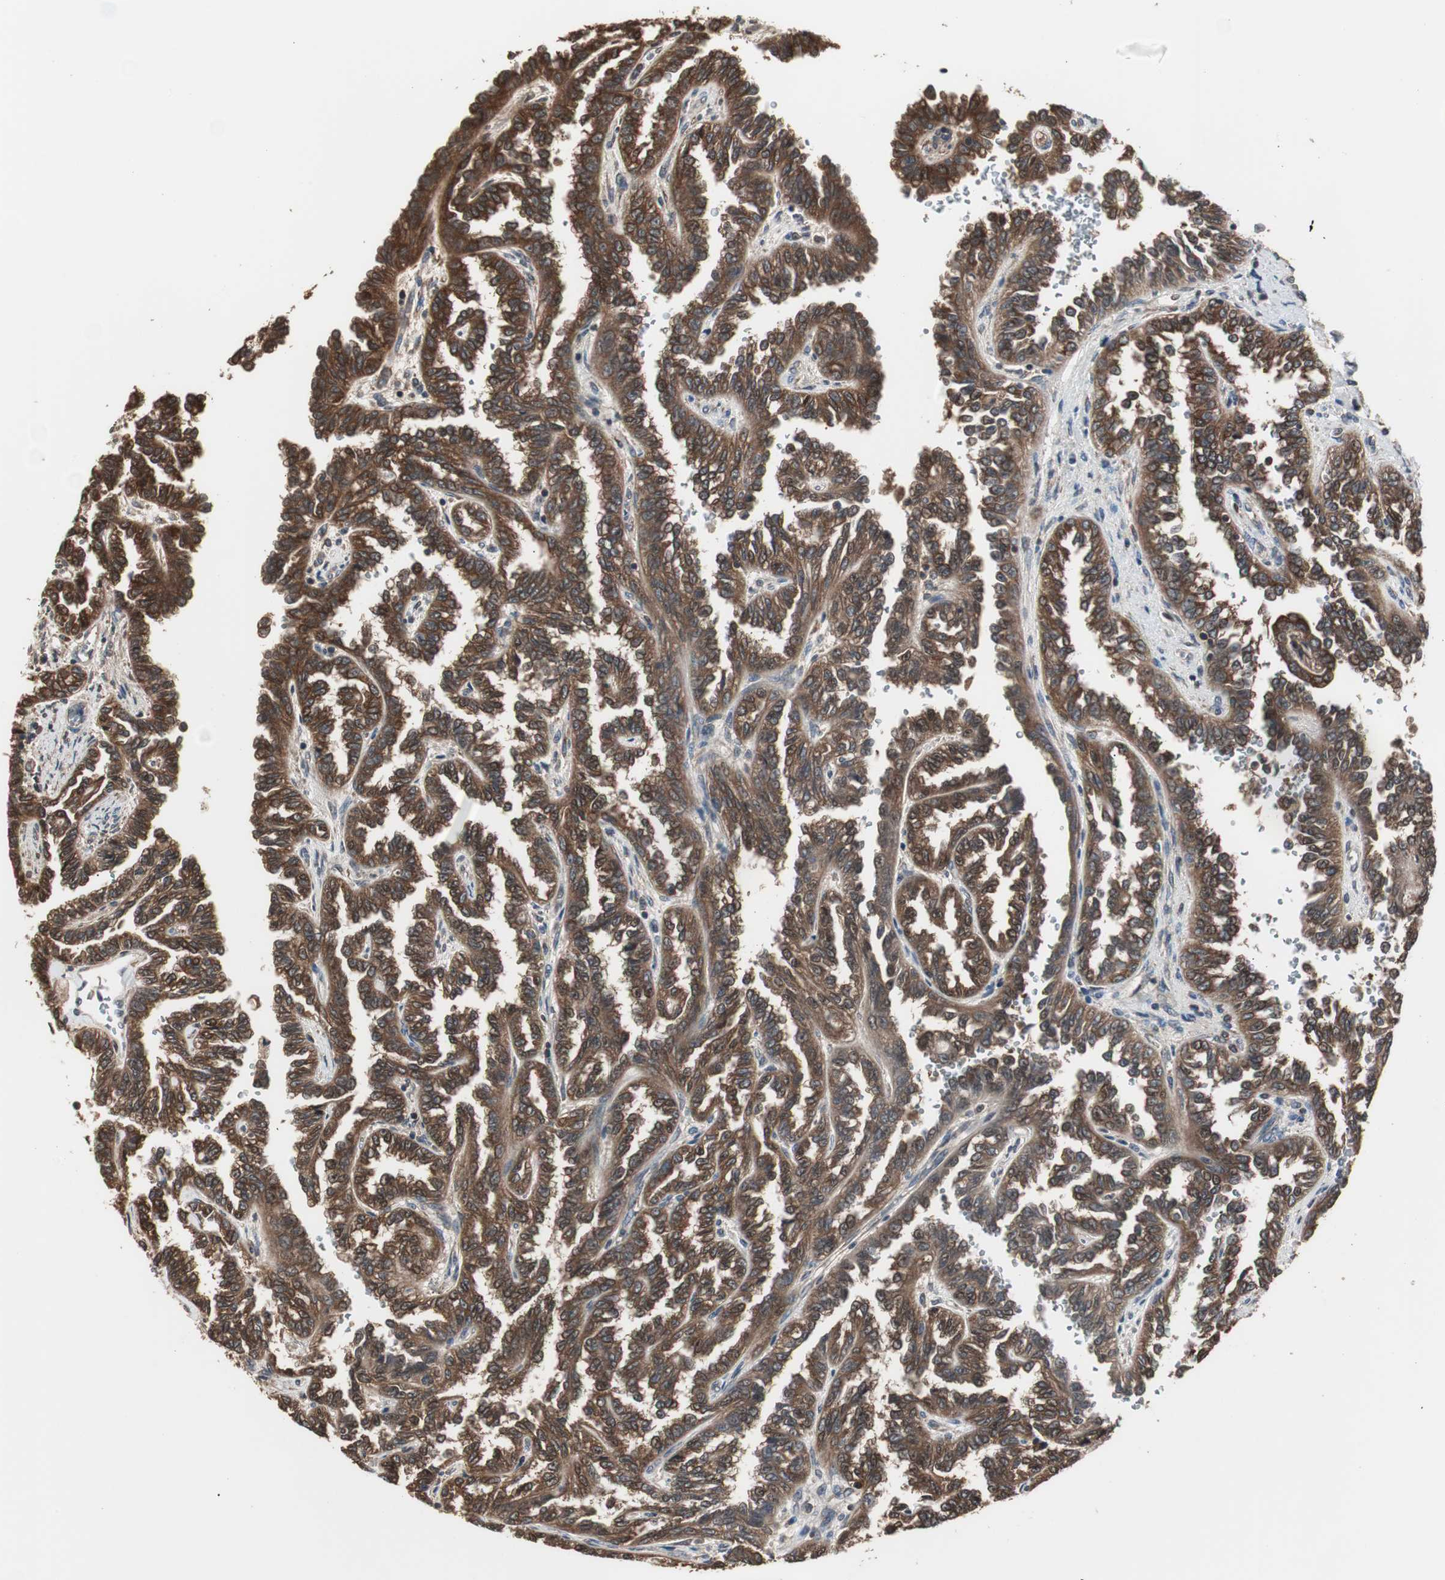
{"staining": {"intensity": "strong", "quantity": ">75%", "location": "cytoplasmic/membranous"}, "tissue": "renal cancer", "cell_type": "Tumor cells", "image_type": "cancer", "snomed": [{"axis": "morphology", "description": "Inflammation, NOS"}, {"axis": "morphology", "description": "Adenocarcinoma, NOS"}, {"axis": "topography", "description": "Kidney"}], "caption": "Protein expression by IHC displays strong cytoplasmic/membranous staining in approximately >75% of tumor cells in renal cancer.", "gene": "CAPNS1", "patient": {"sex": "male", "age": 68}}